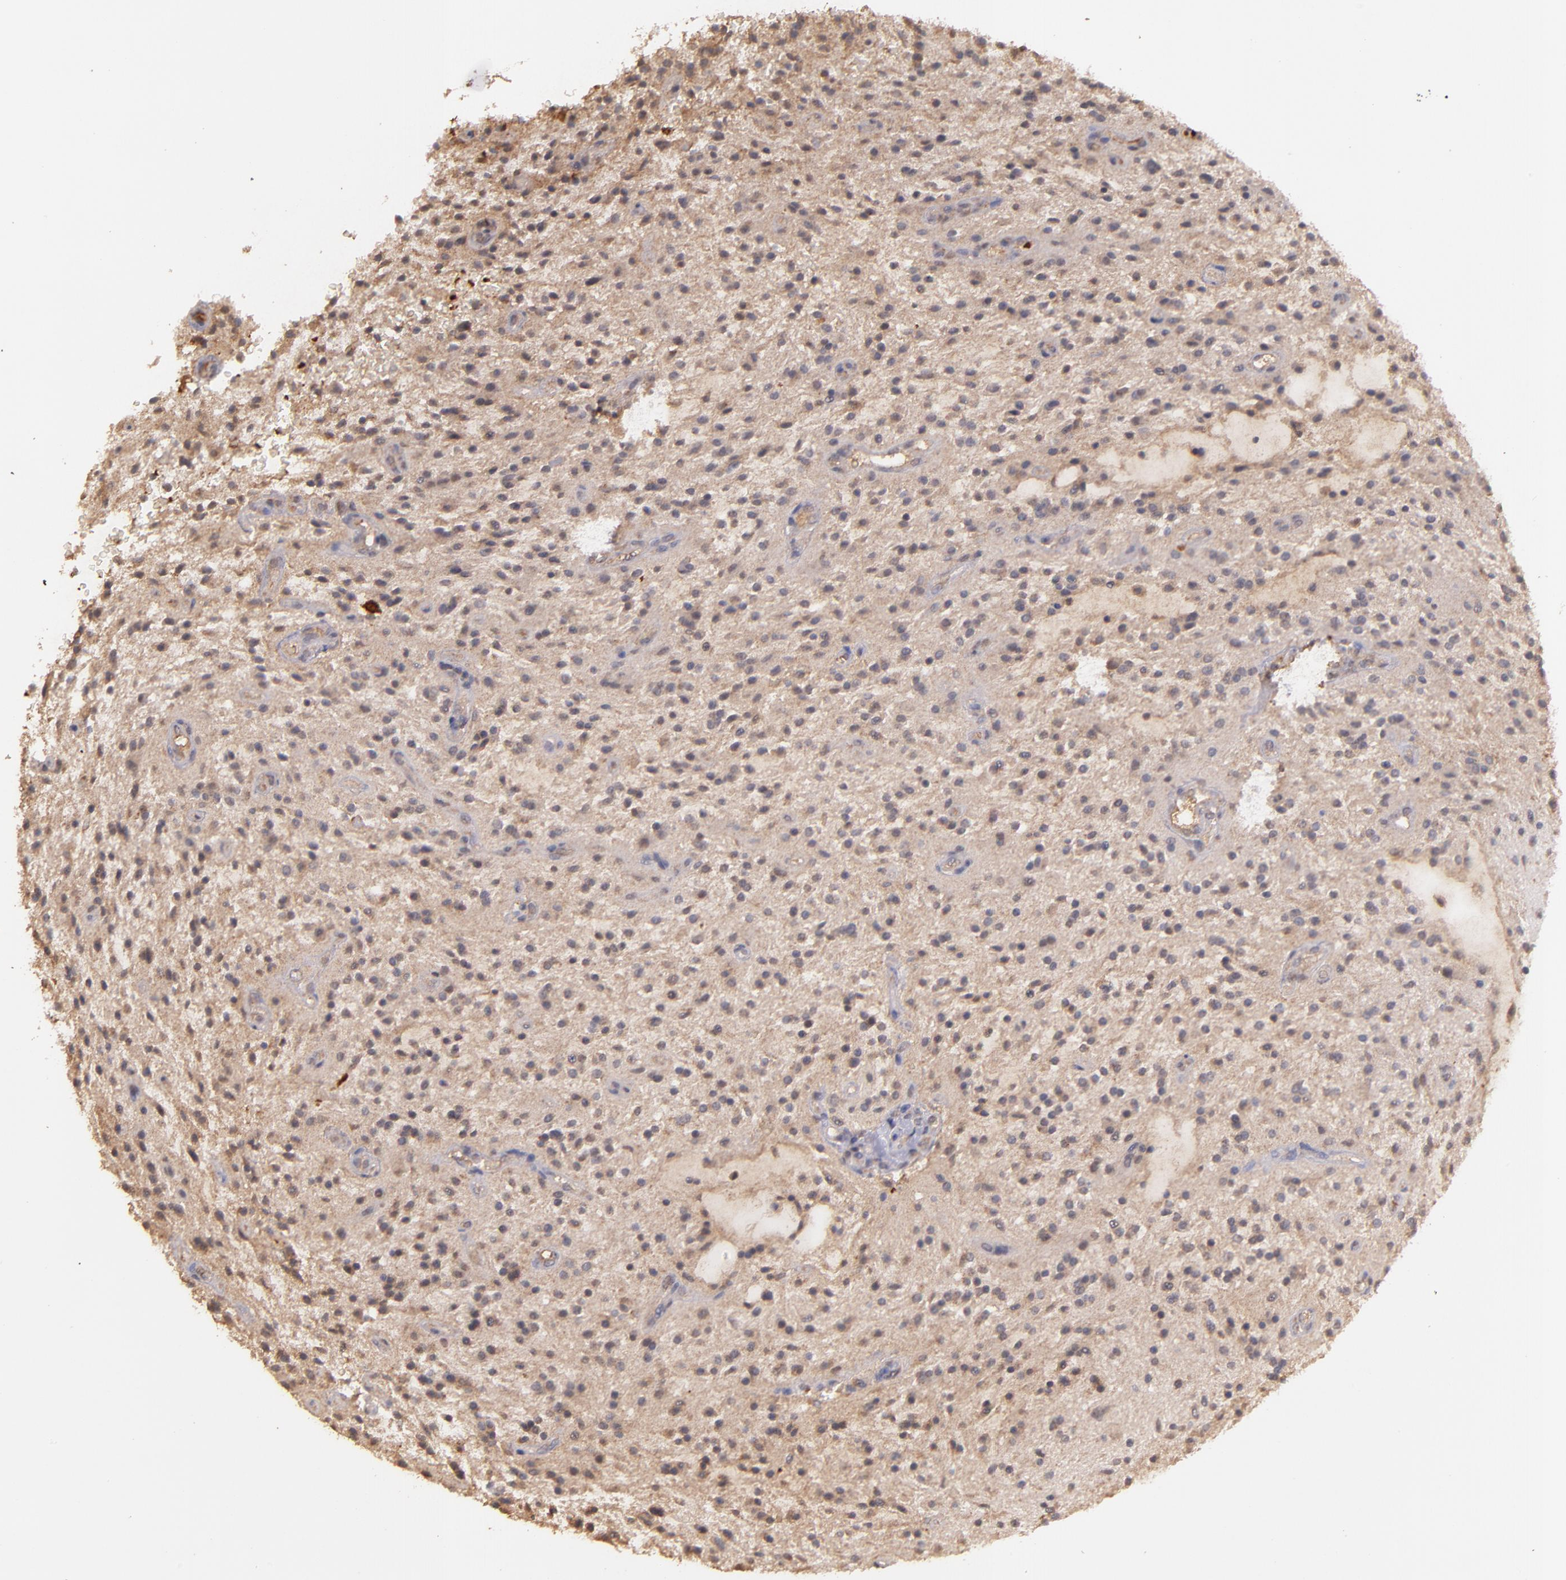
{"staining": {"intensity": "moderate", "quantity": ">75%", "location": "cytoplasmic/membranous"}, "tissue": "glioma", "cell_type": "Tumor cells", "image_type": "cancer", "snomed": [{"axis": "morphology", "description": "Glioma, malignant, NOS"}, {"axis": "topography", "description": "Cerebellum"}], "caption": "Protein positivity by immunohistochemistry demonstrates moderate cytoplasmic/membranous expression in about >75% of tumor cells in malignant glioma. Nuclei are stained in blue.", "gene": "SERPINC1", "patient": {"sex": "female", "age": 10}}